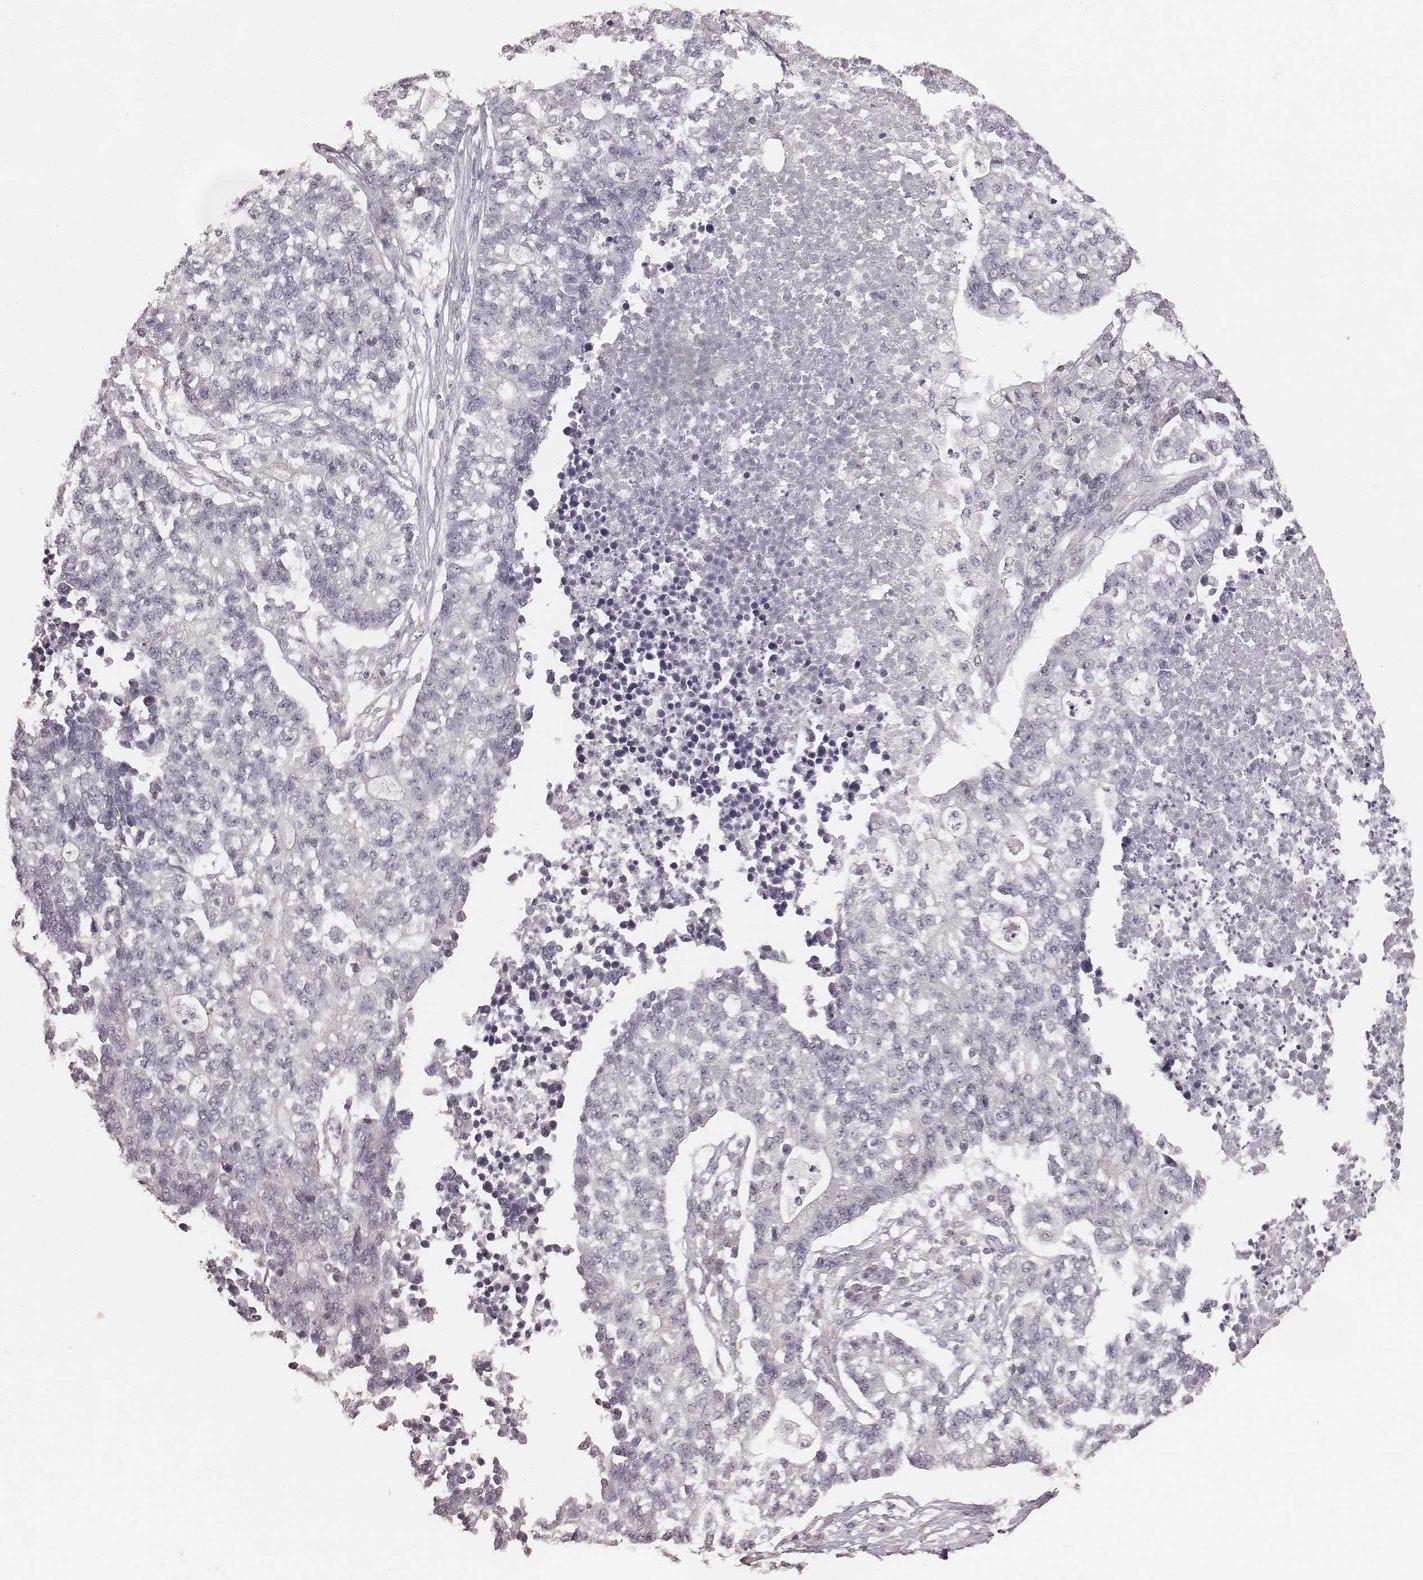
{"staining": {"intensity": "negative", "quantity": "none", "location": "none"}, "tissue": "lung cancer", "cell_type": "Tumor cells", "image_type": "cancer", "snomed": [{"axis": "morphology", "description": "Adenocarcinoma, NOS"}, {"axis": "topography", "description": "Lung"}], "caption": "Immunohistochemistry of lung cancer demonstrates no expression in tumor cells.", "gene": "LY6K", "patient": {"sex": "male", "age": 57}}